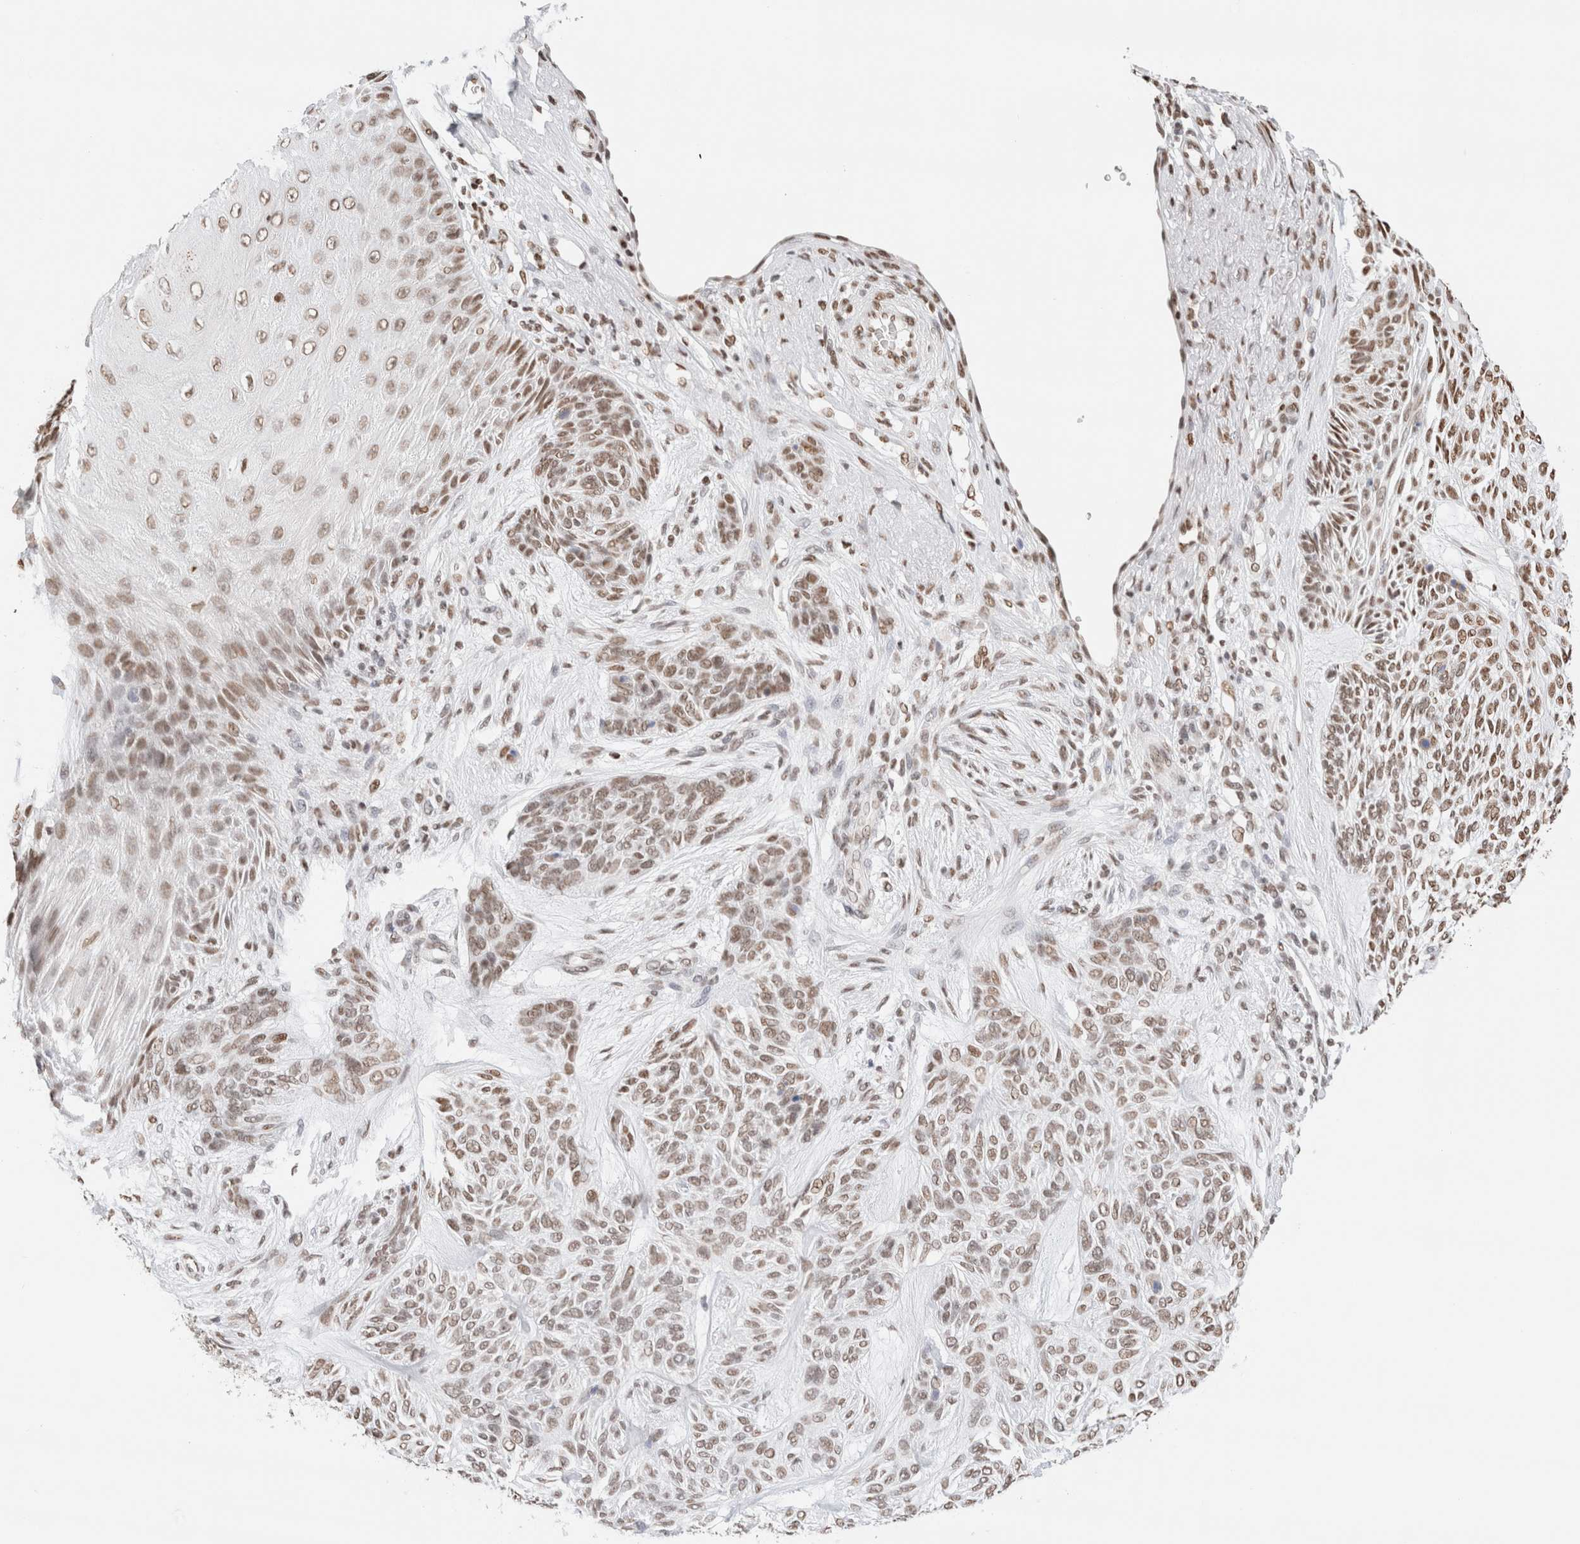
{"staining": {"intensity": "moderate", "quantity": ">75%", "location": "nuclear"}, "tissue": "skin cancer", "cell_type": "Tumor cells", "image_type": "cancer", "snomed": [{"axis": "morphology", "description": "Basal cell carcinoma"}, {"axis": "topography", "description": "Skin"}], "caption": "Skin cancer (basal cell carcinoma) tissue shows moderate nuclear positivity in approximately >75% of tumor cells", "gene": "SUPT3H", "patient": {"sex": "male", "age": 55}}